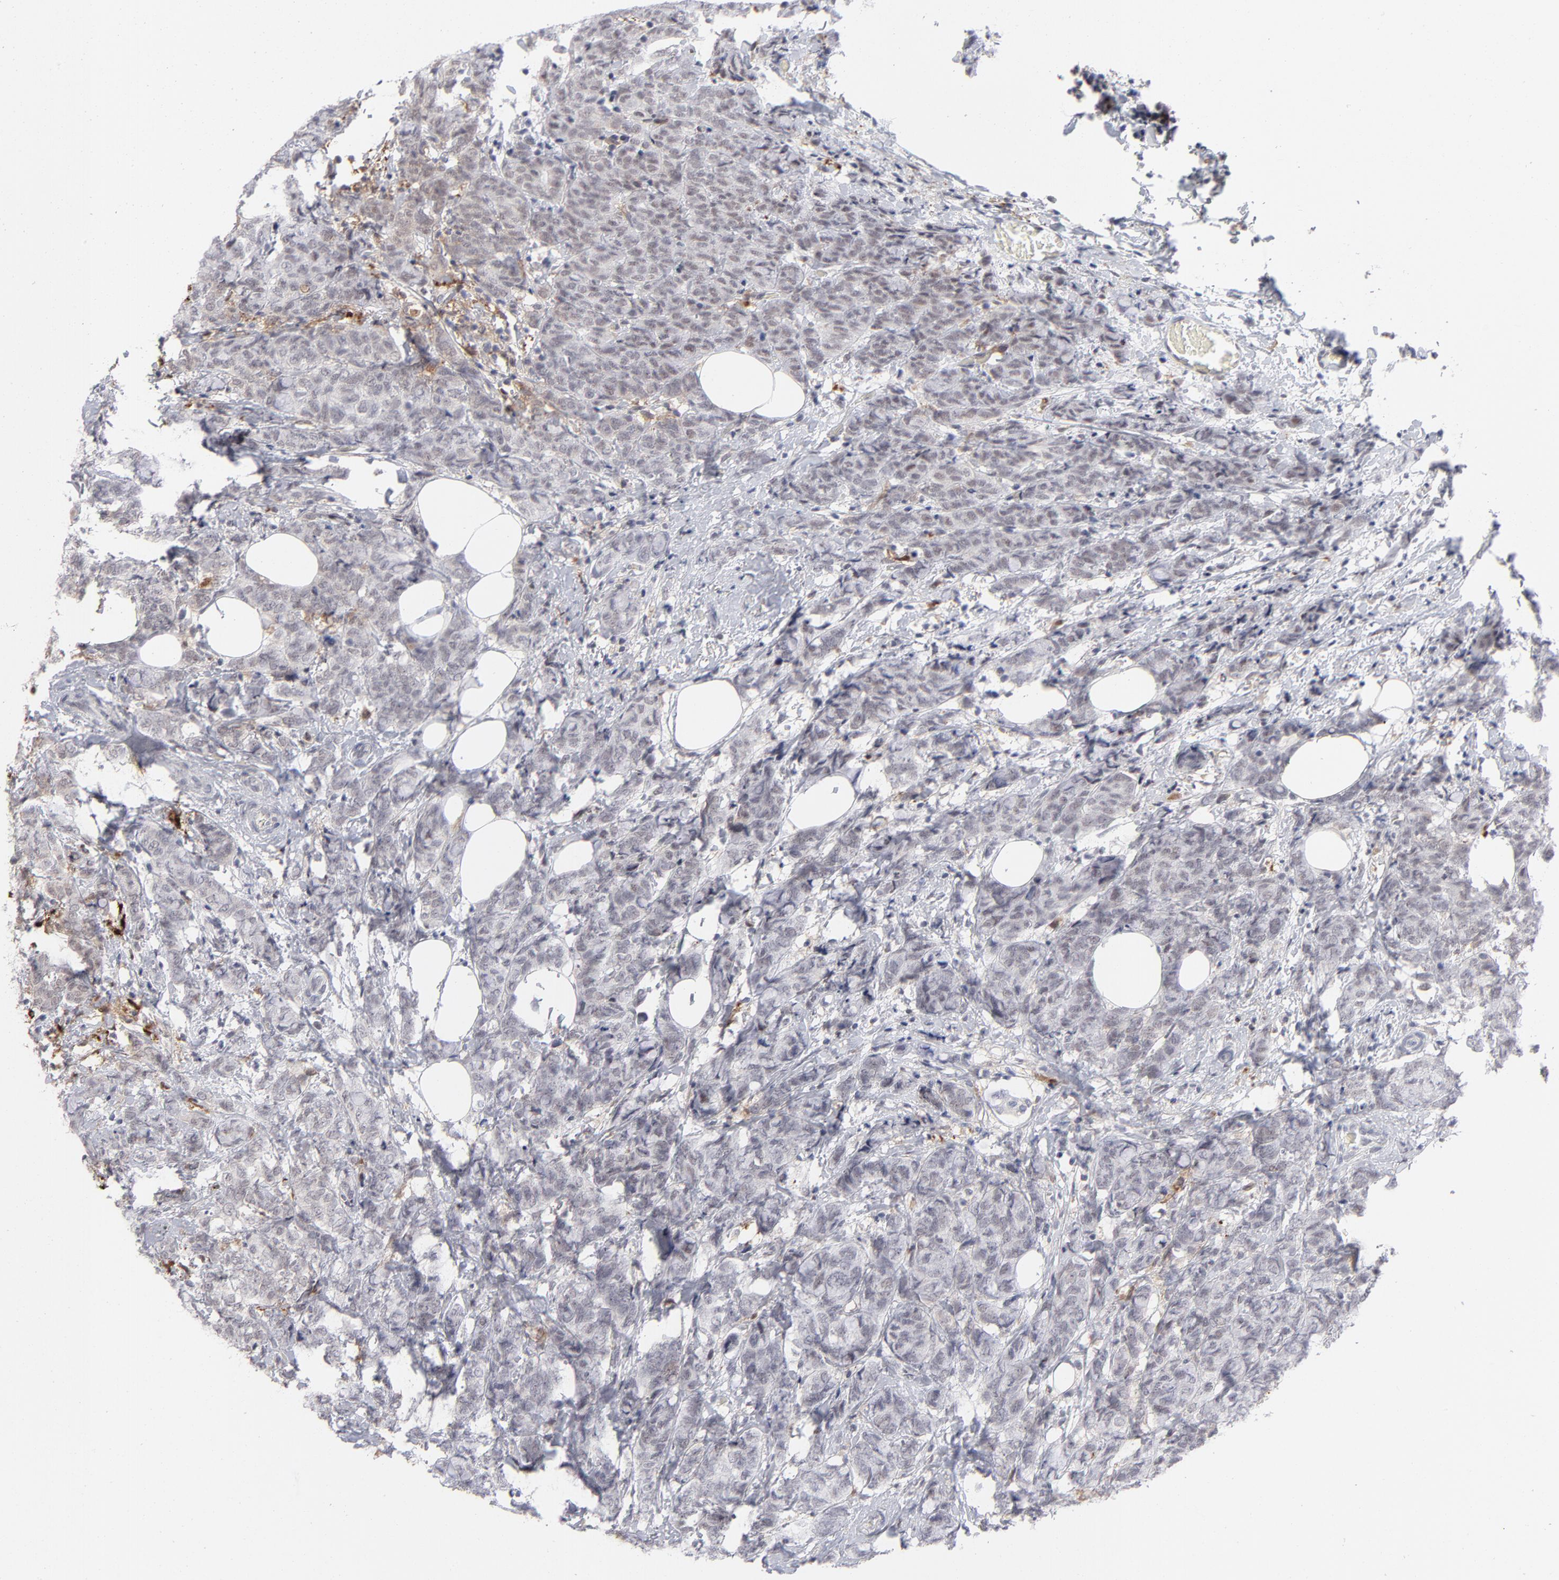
{"staining": {"intensity": "negative", "quantity": "none", "location": "none"}, "tissue": "breast cancer", "cell_type": "Tumor cells", "image_type": "cancer", "snomed": [{"axis": "morphology", "description": "Lobular carcinoma"}, {"axis": "topography", "description": "Breast"}], "caption": "High power microscopy micrograph of an immunohistochemistry photomicrograph of breast lobular carcinoma, revealing no significant expression in tumor cells.", "gene": "CCR2", "patient": {"sex": "female", "age": 60}}